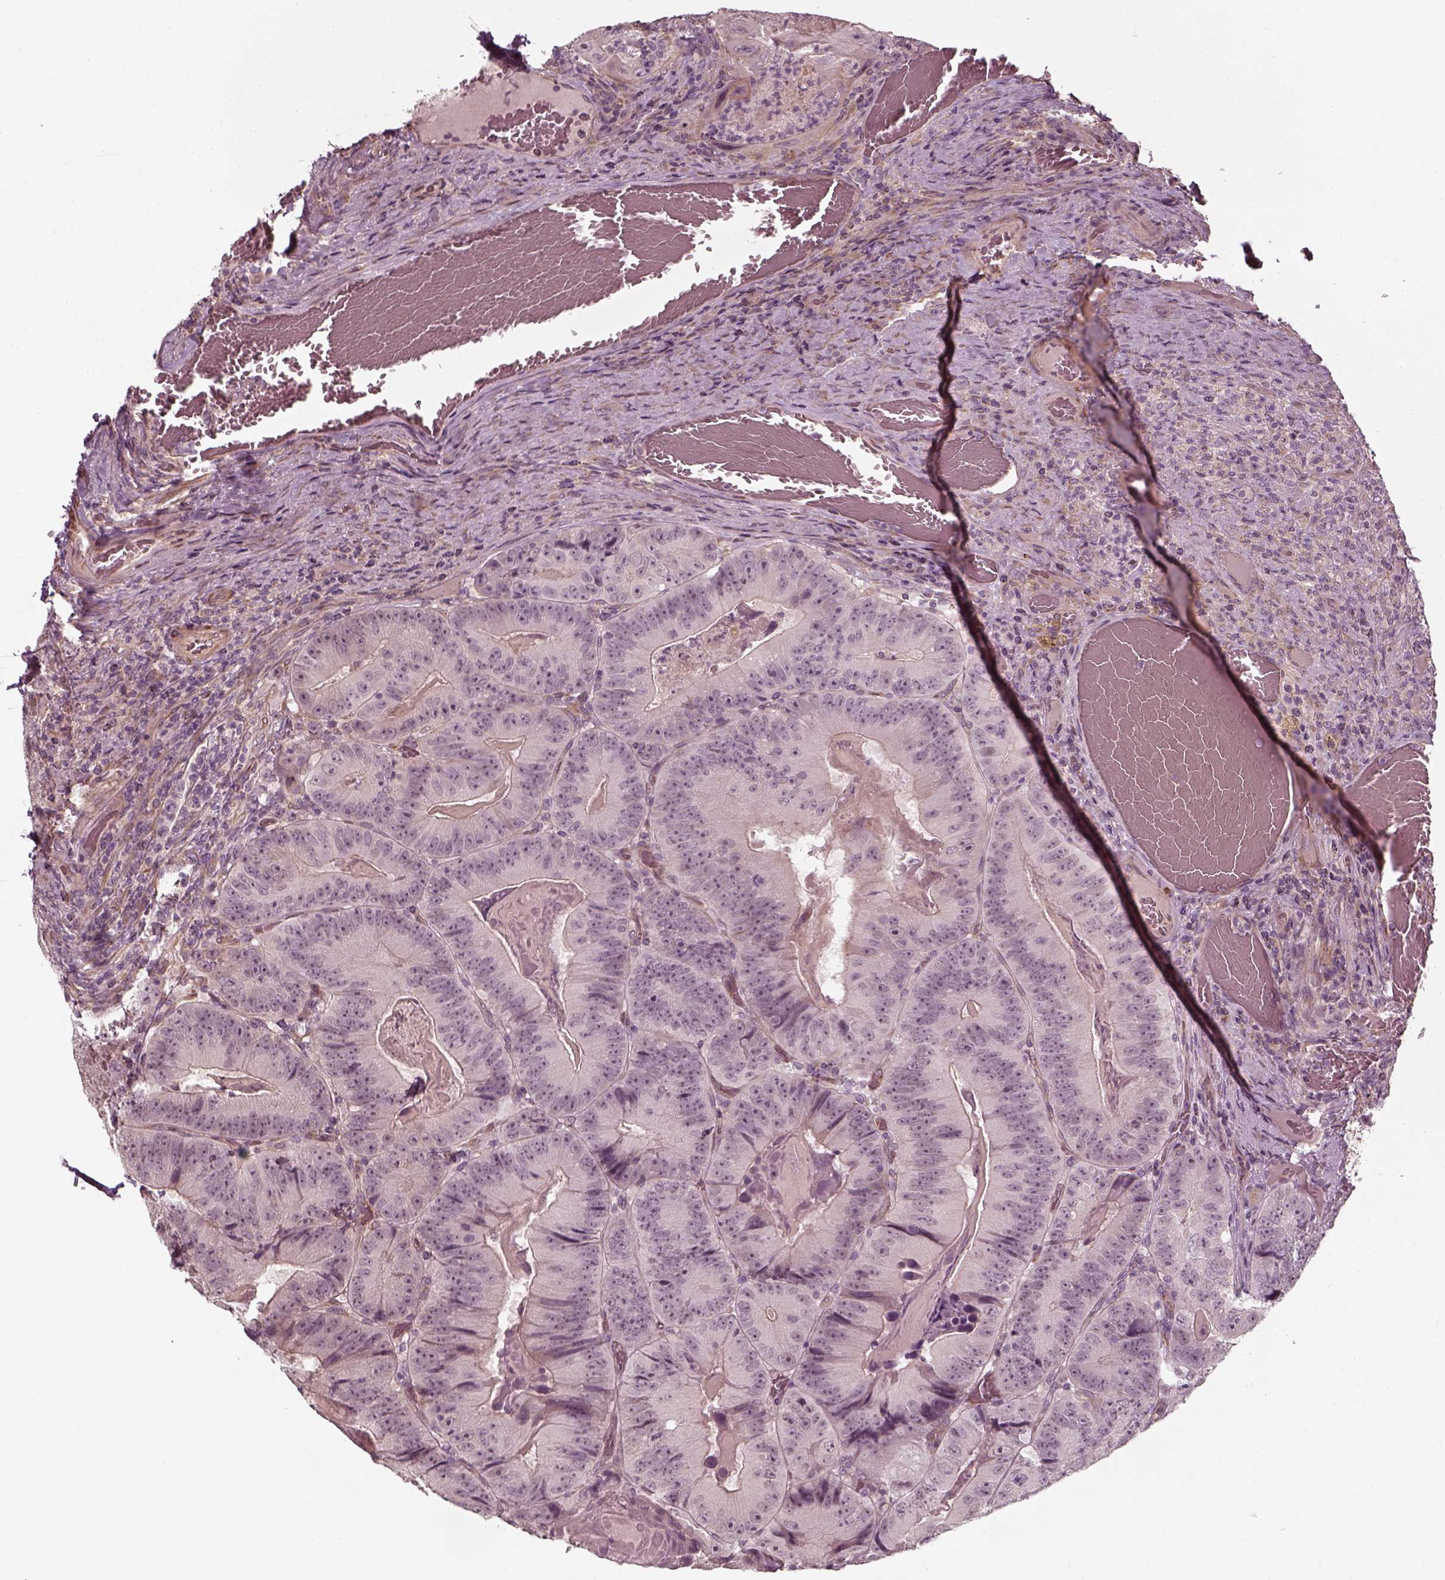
{"staining": {"intensity": "negative", "quantity": "none", "location": "none"}, "tissue": "colorectal cancer", "cell_type": "Tumor cells", "image_type": "cancer", "snomed": [{"axis": "morphology", "description": "Adenocarcinoma, NOS"}, {"axis": "topography", "description": "Colon"}], "caption": "Tumor cells are negative for brown protein staining in colorectal adenocarcinoma.", "gene": "LAMB2", "patient": {"sex": "female", "age": 86}}